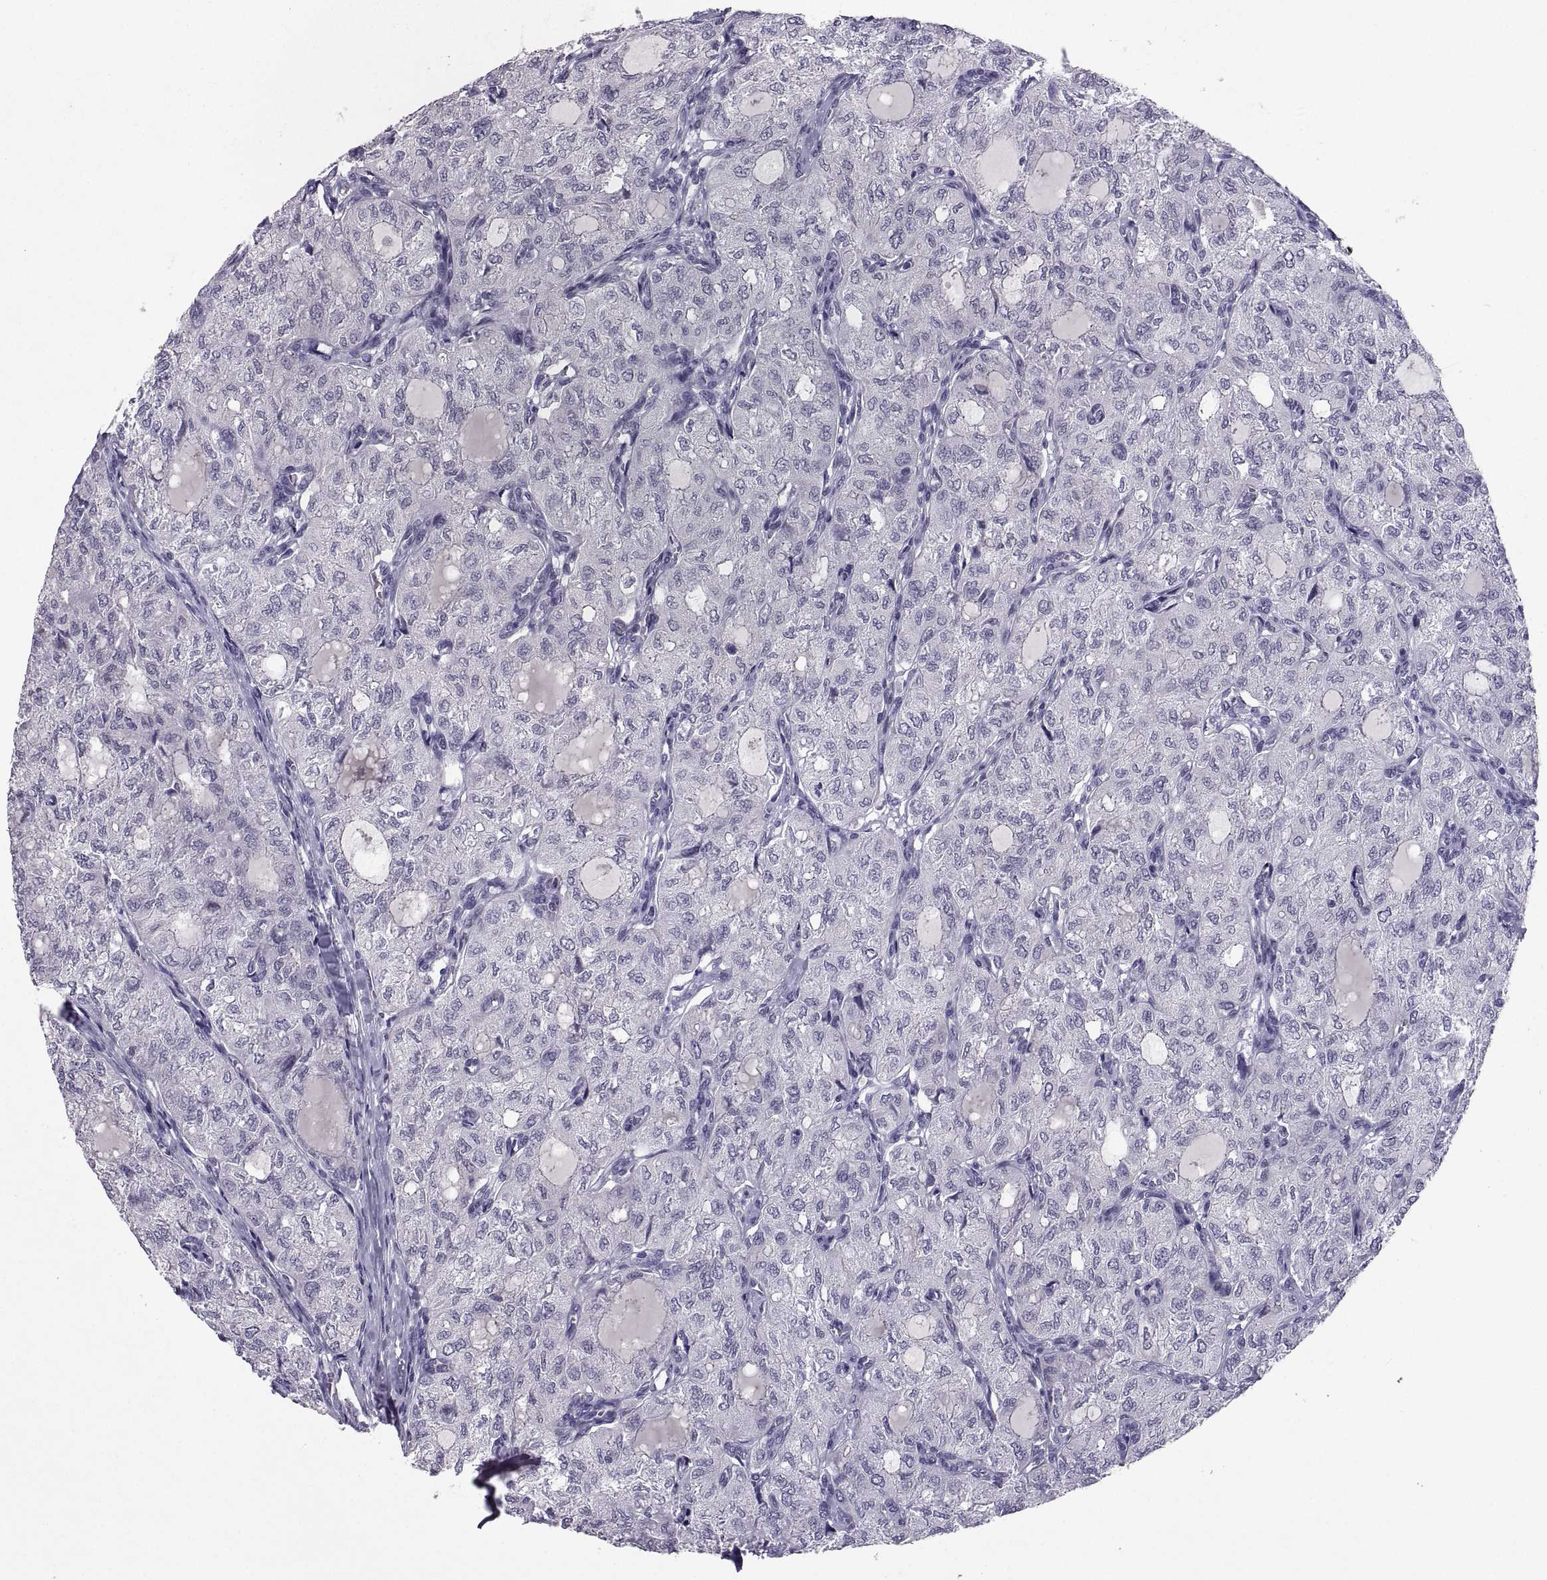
{"staining": {"intensity": "negative", "quantity": "none", "location": "none"}, "tissue": "thyroid cancer", "cell_type": "Tumor cells", "image_type": "cancer", "snomed": [{"axis": "morphology", "description": "Follicular adenoma carcinoma, NOS"}, {"axis": "topography", "description": "Thyroid gland"}], "caption": "Image shows no protein positivity in tumor cells of thyroid cancer (follicular adenoma carcinoma) tissue.", "gene": "SOX21", "patient": {"sex": "male", "age": 75}}